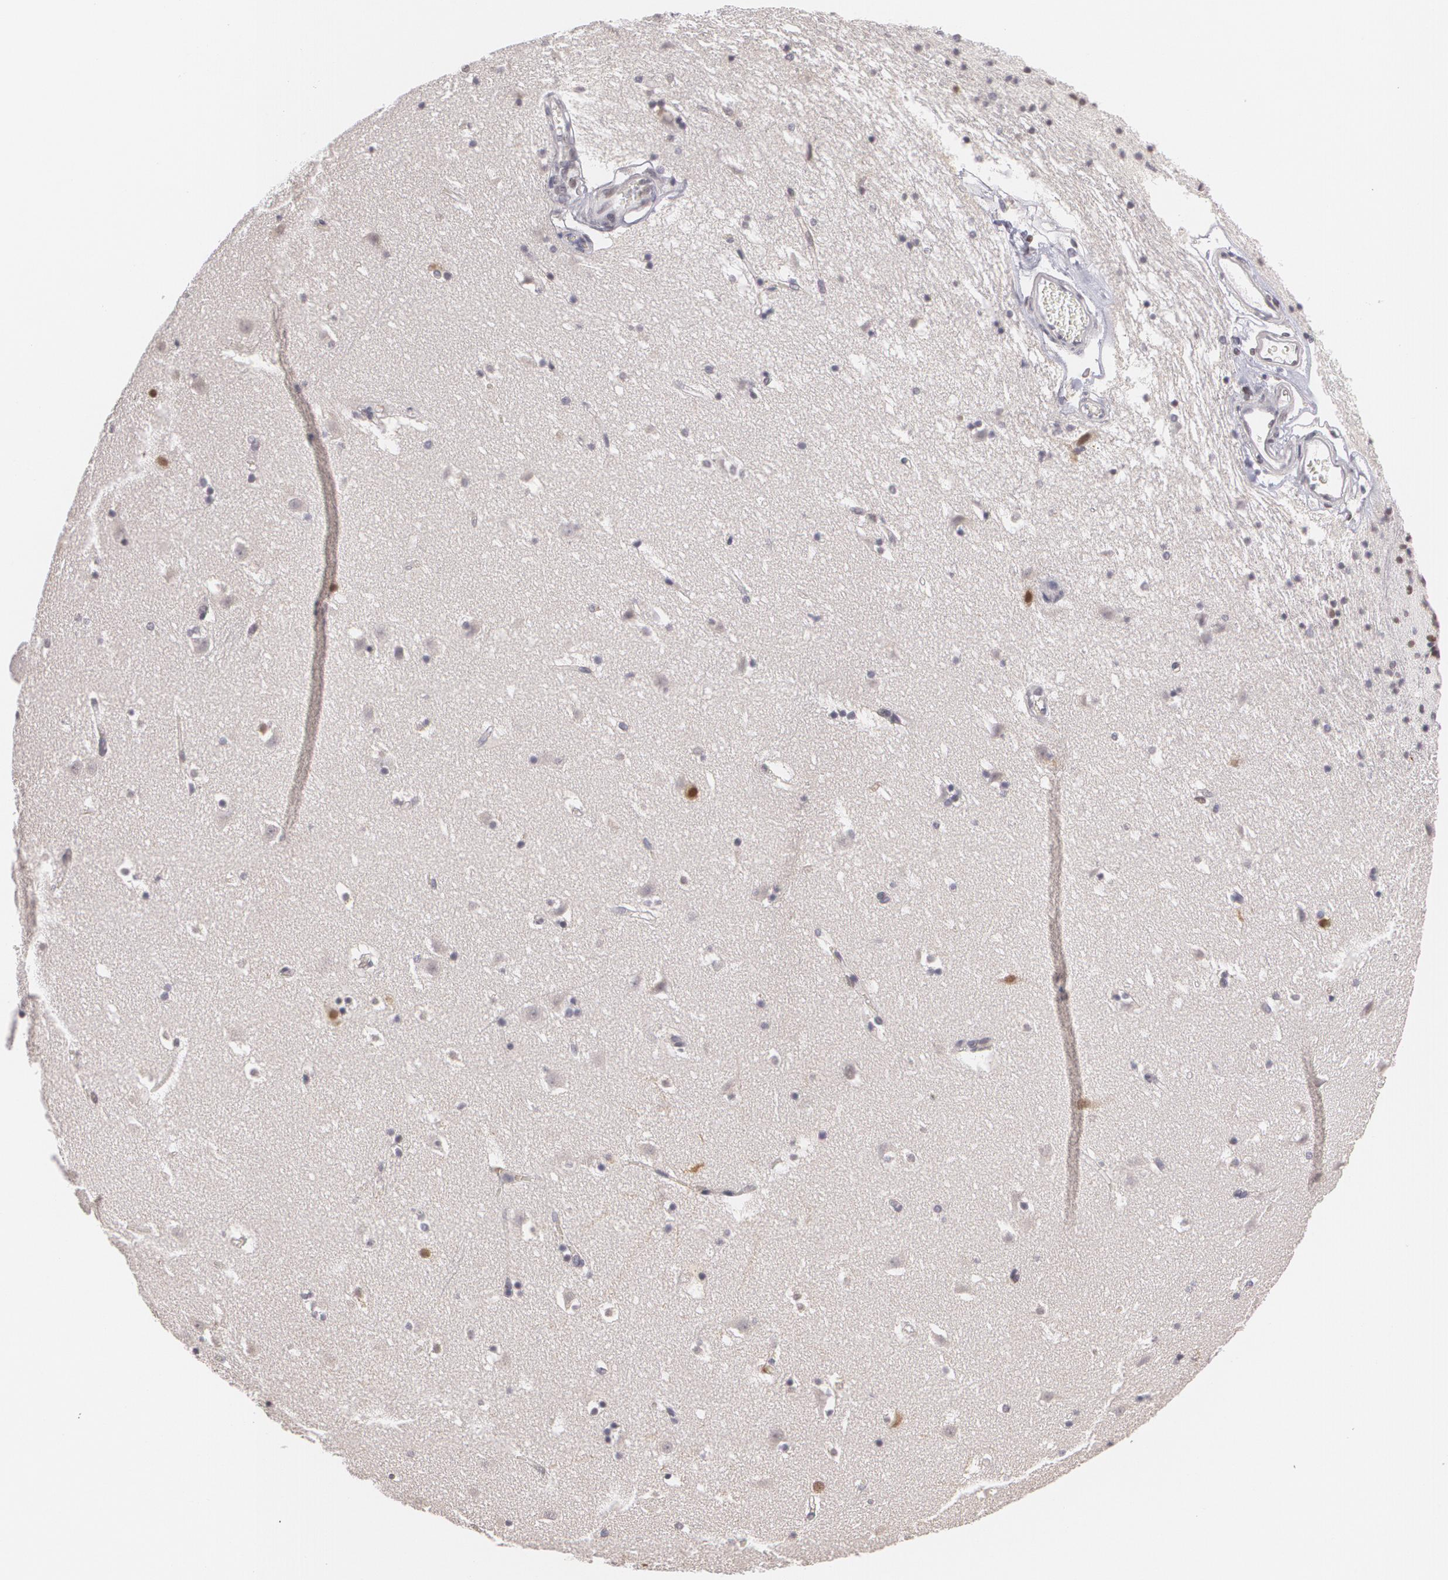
{"staining": {"intensity": "weak", "quantity": "<25%", "location": "nuclear"}, "tissue": "caudate", "cell_type": "Glial cells", "image_type": "normal", "snomed": [{"axis": "morphology", "description": "Normal tissue, NOS"}, {"axis": "topography", "description": "Lateral ventricle wall"}], "caption": "DAB (3,3'-diaminobenzidine) immunohistochemical staining of benign caudate shows no significant expression in glial cells. Nuclei are stained in blue.", "gene": "ZBTB16", "patient": {"sex": "male", "age": 45}}